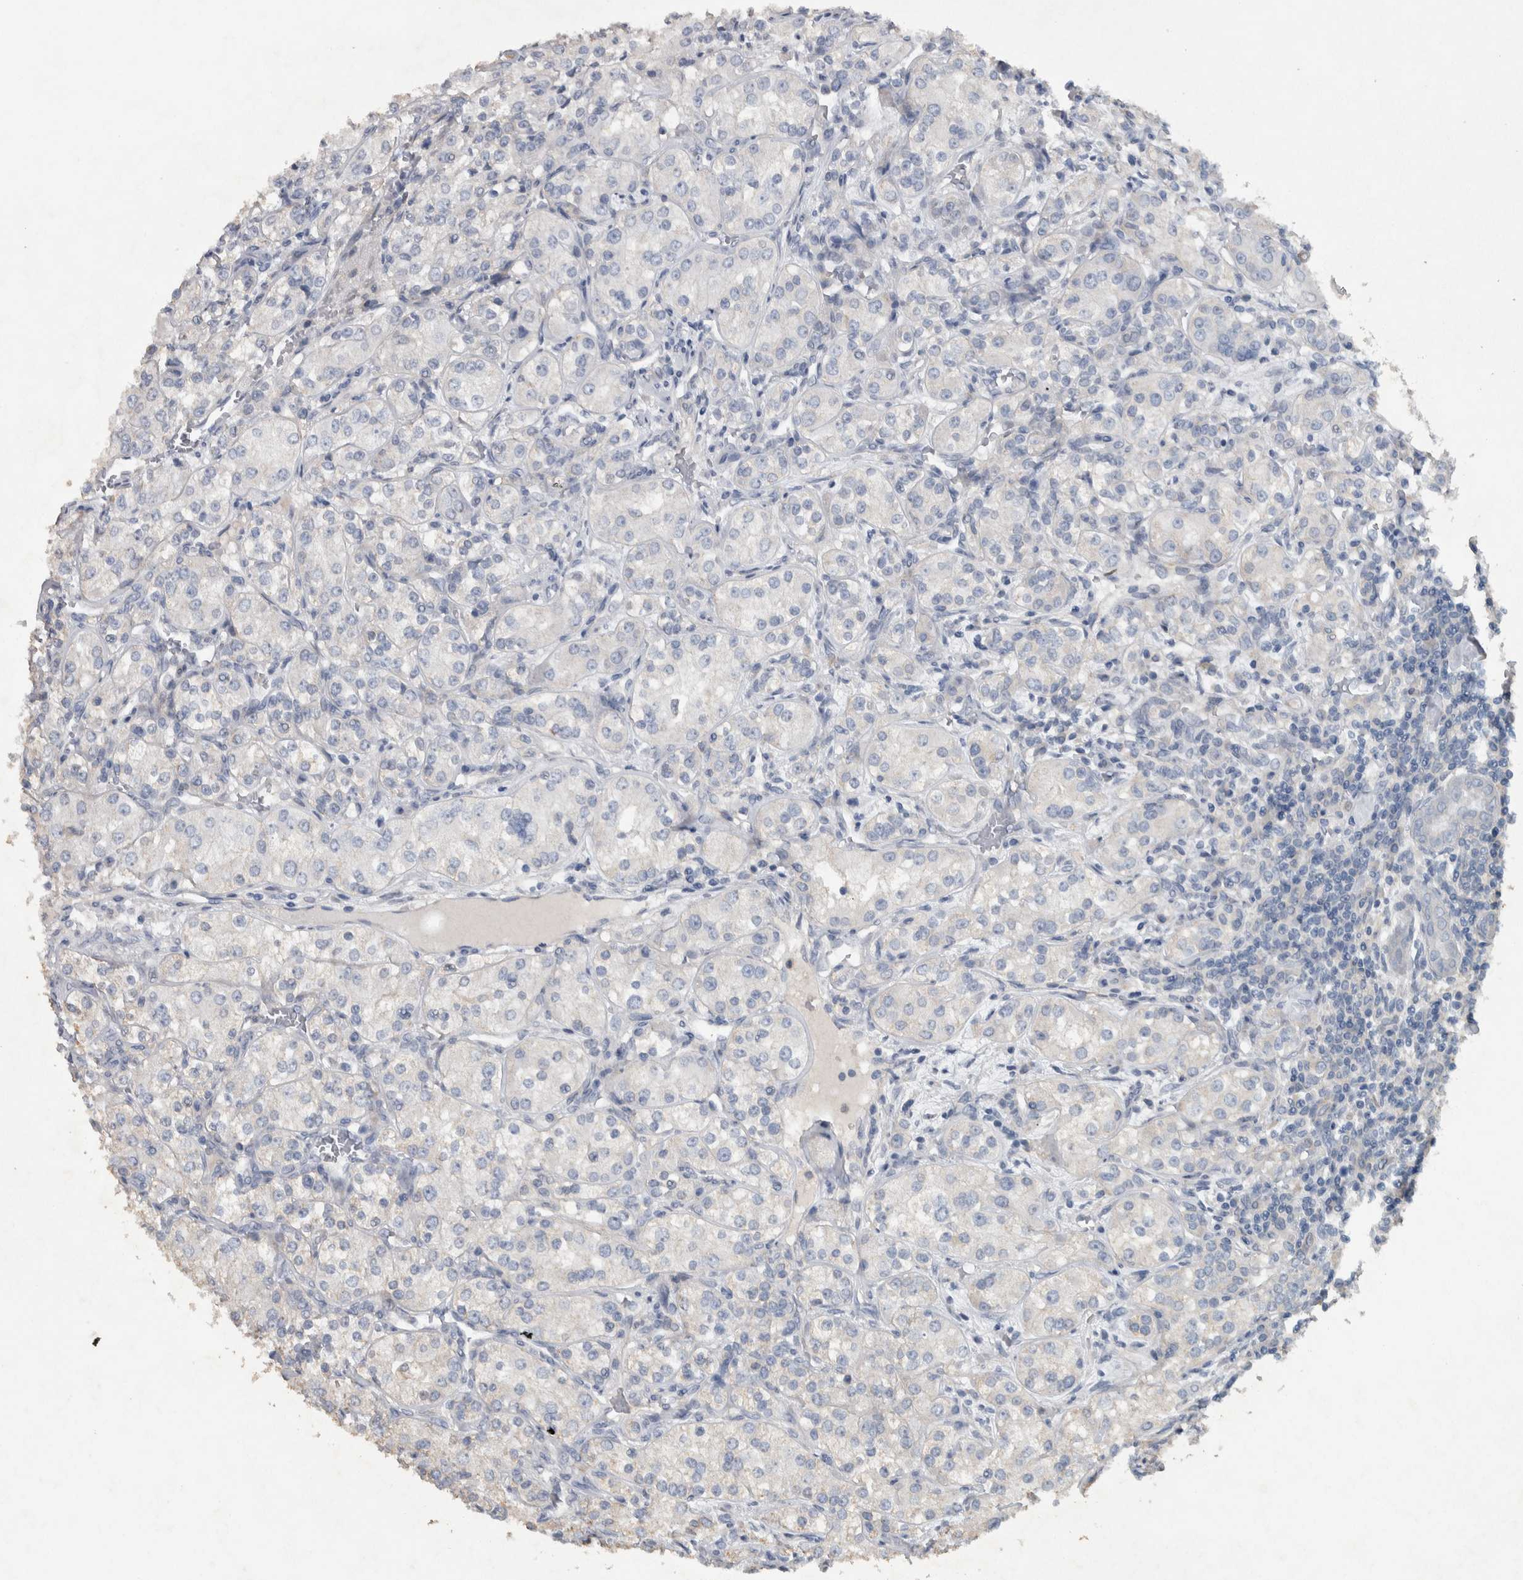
{"staining": {"intensity": "negative", "quantity": "none", "location": "none"}, "tissue": "renal cancer", "cell_type": "Tumor cells", "image_type": "cancer", "snomed": [{"axis": "morphology", "description": "Adenocarcinoma, NOS"}, {"axis": "topography", "description": "Kidney"}], "caption": "Tumor cells are negative for brown protein staining in renal adenocarcinoma.", "gene": "NT5C2", "patient": {"sex": "male", "age": 77}}